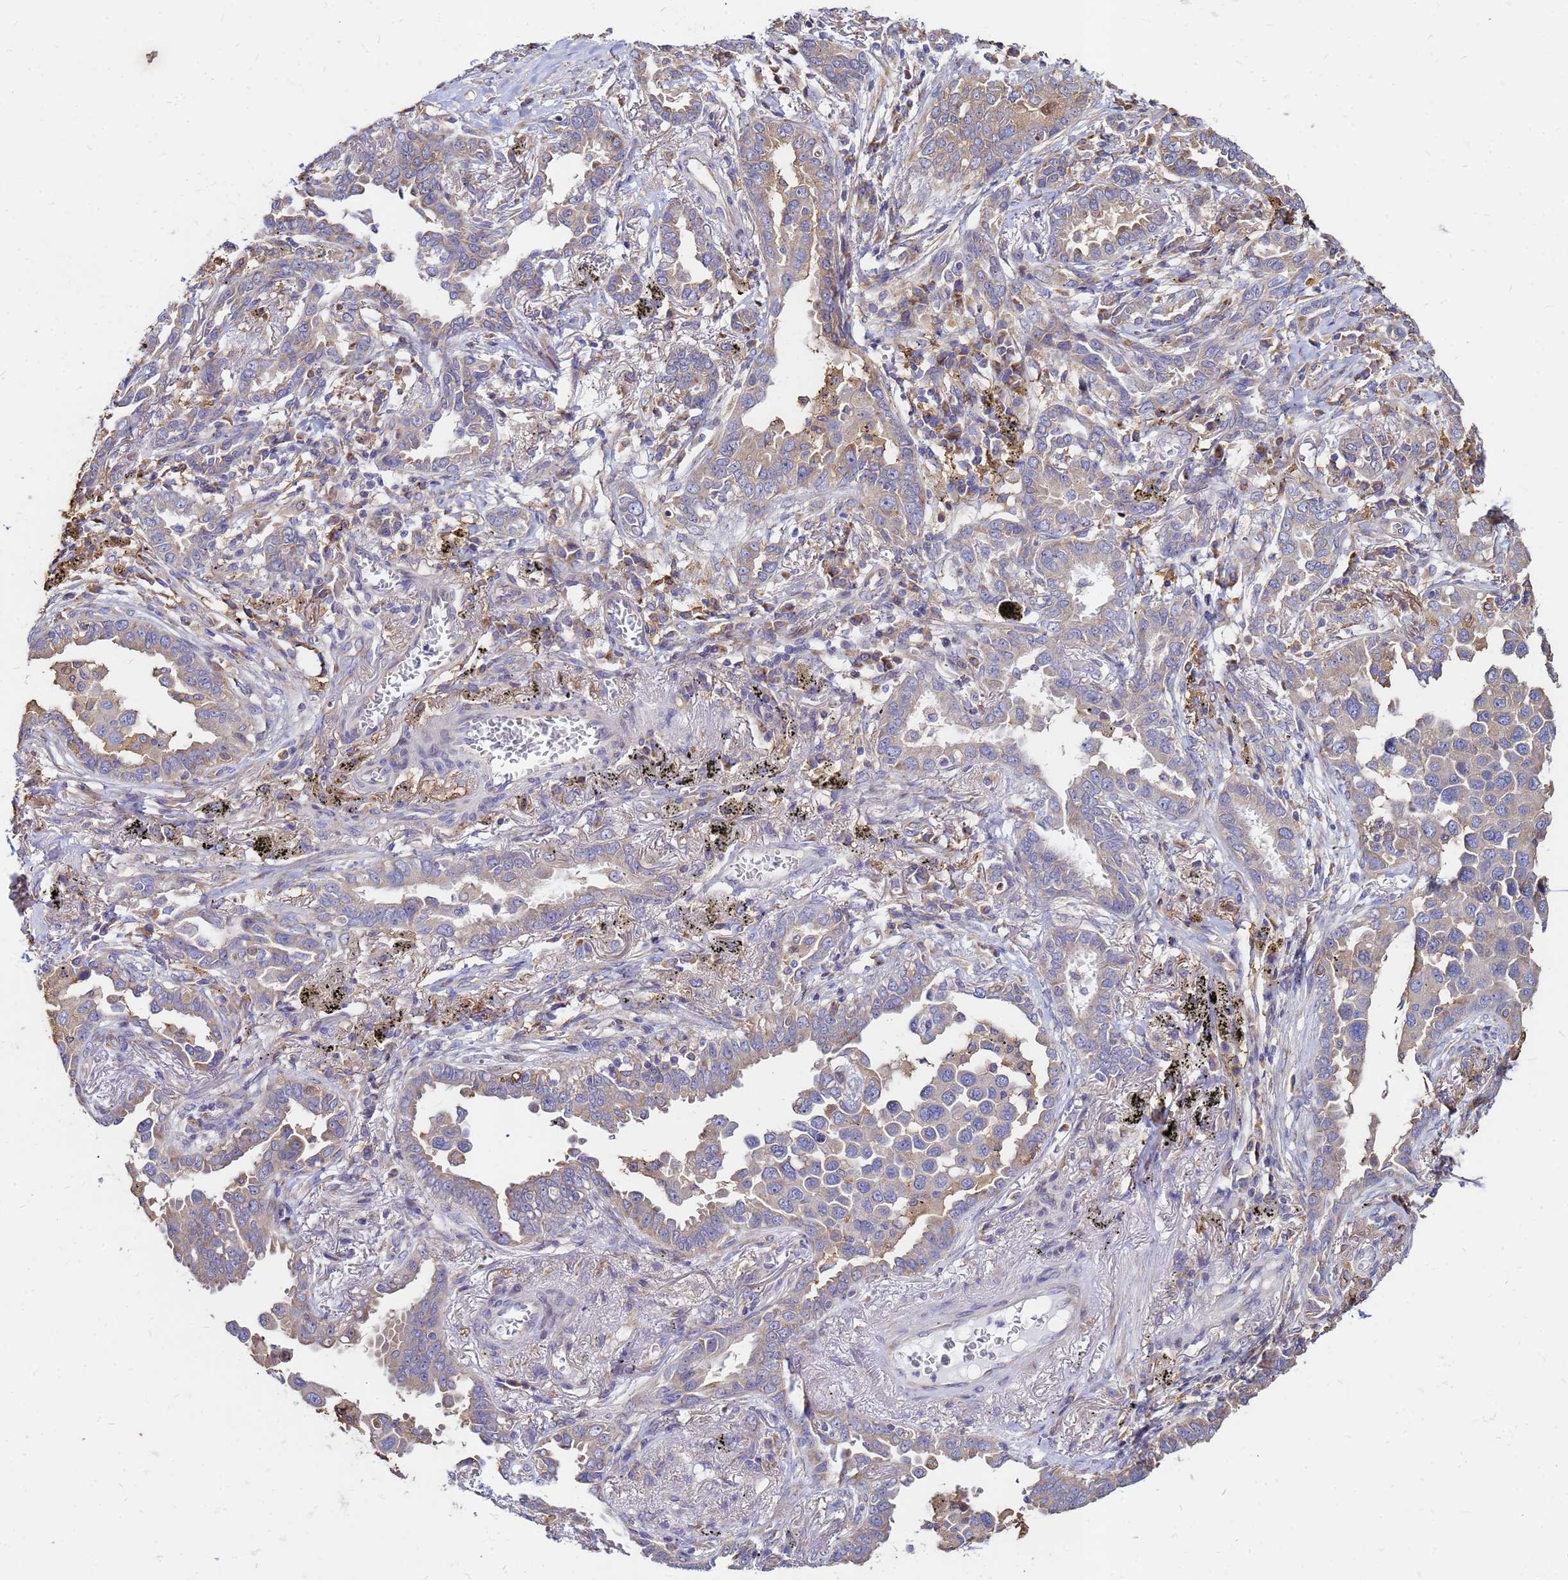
{"staining": {"intensity": "weak", "quantity": "<25%", "location": "cytoplasmic/membranous"}, "tissue": "lung cancer", "cell_type": "Tumor cells", "image_type": "cancer", "snomed": [{"axis": "morphology", "description": "Adenocarcinoma, NOS"}, {"axis": "topography", "description": "Lung"}], "caption": "Tumor cells are negative for brown protein staining in lung cancer. (Stains: DAB immunohistochemistry (IHC) with hematoxylin counter stain, Microscopy: brightfield microscopy at high magnification).", "gene": "MOB2", "patient": {"sex": "male", "age": 67}}